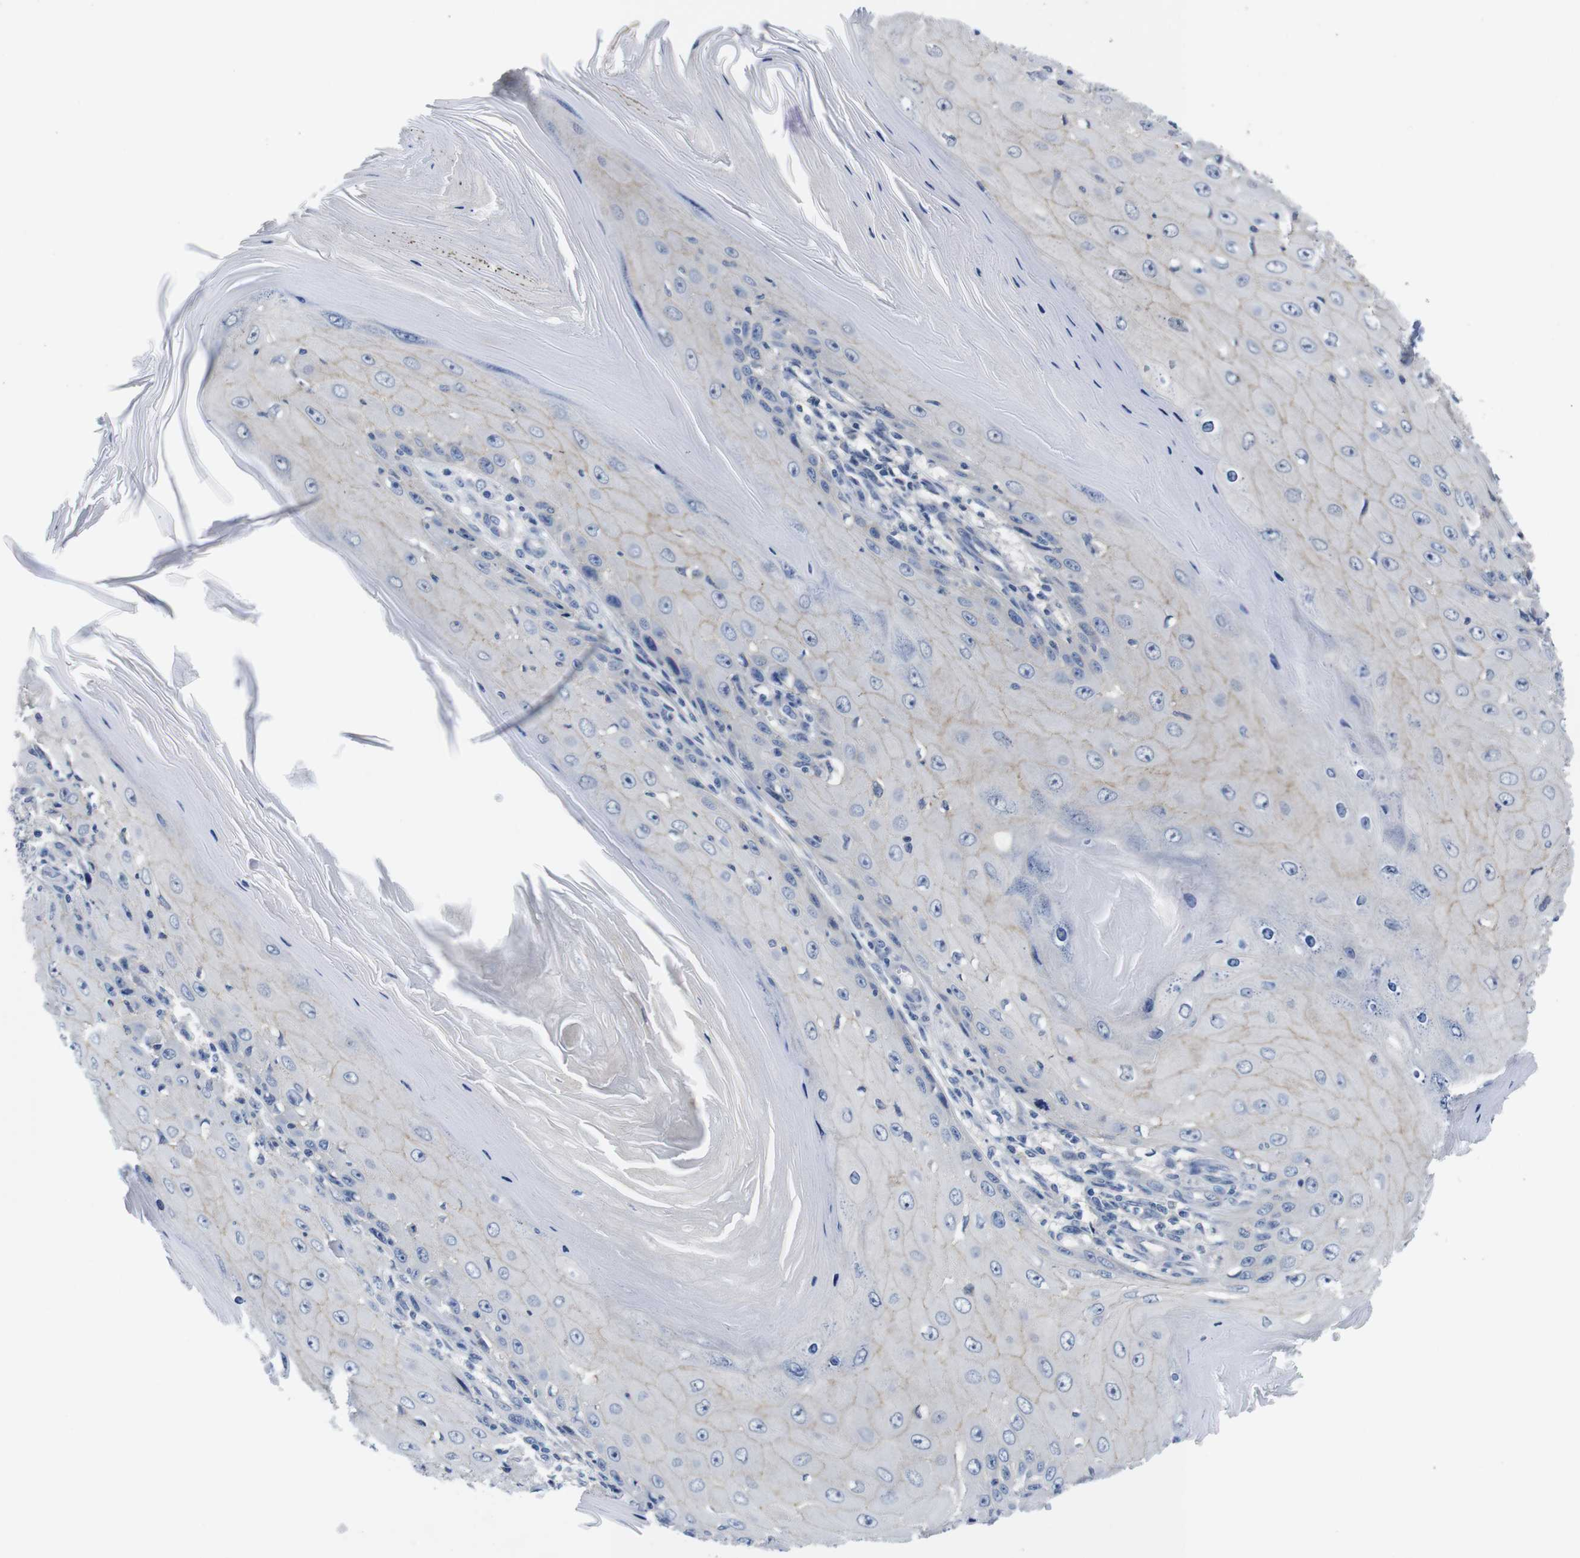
{"staining": {"intensity": "weak", "quantity": "<25%", "location": "cytoplasmic/membranous"}, "tissue": "skin cancer", "cell_type": "Tumor cells", "image_type": "cancer", "snomed": [{"axis": "morphology", "description": "Squamous cell carcinoma, NOS"}, {"axis": "topography", "description": "Skin"}], "caption": "Tumor cells are negative for protein expression in human squamous cell carcinoma (skin).", "gene": "SCRIB", "patient": {"sex": "female", "age": 73}}